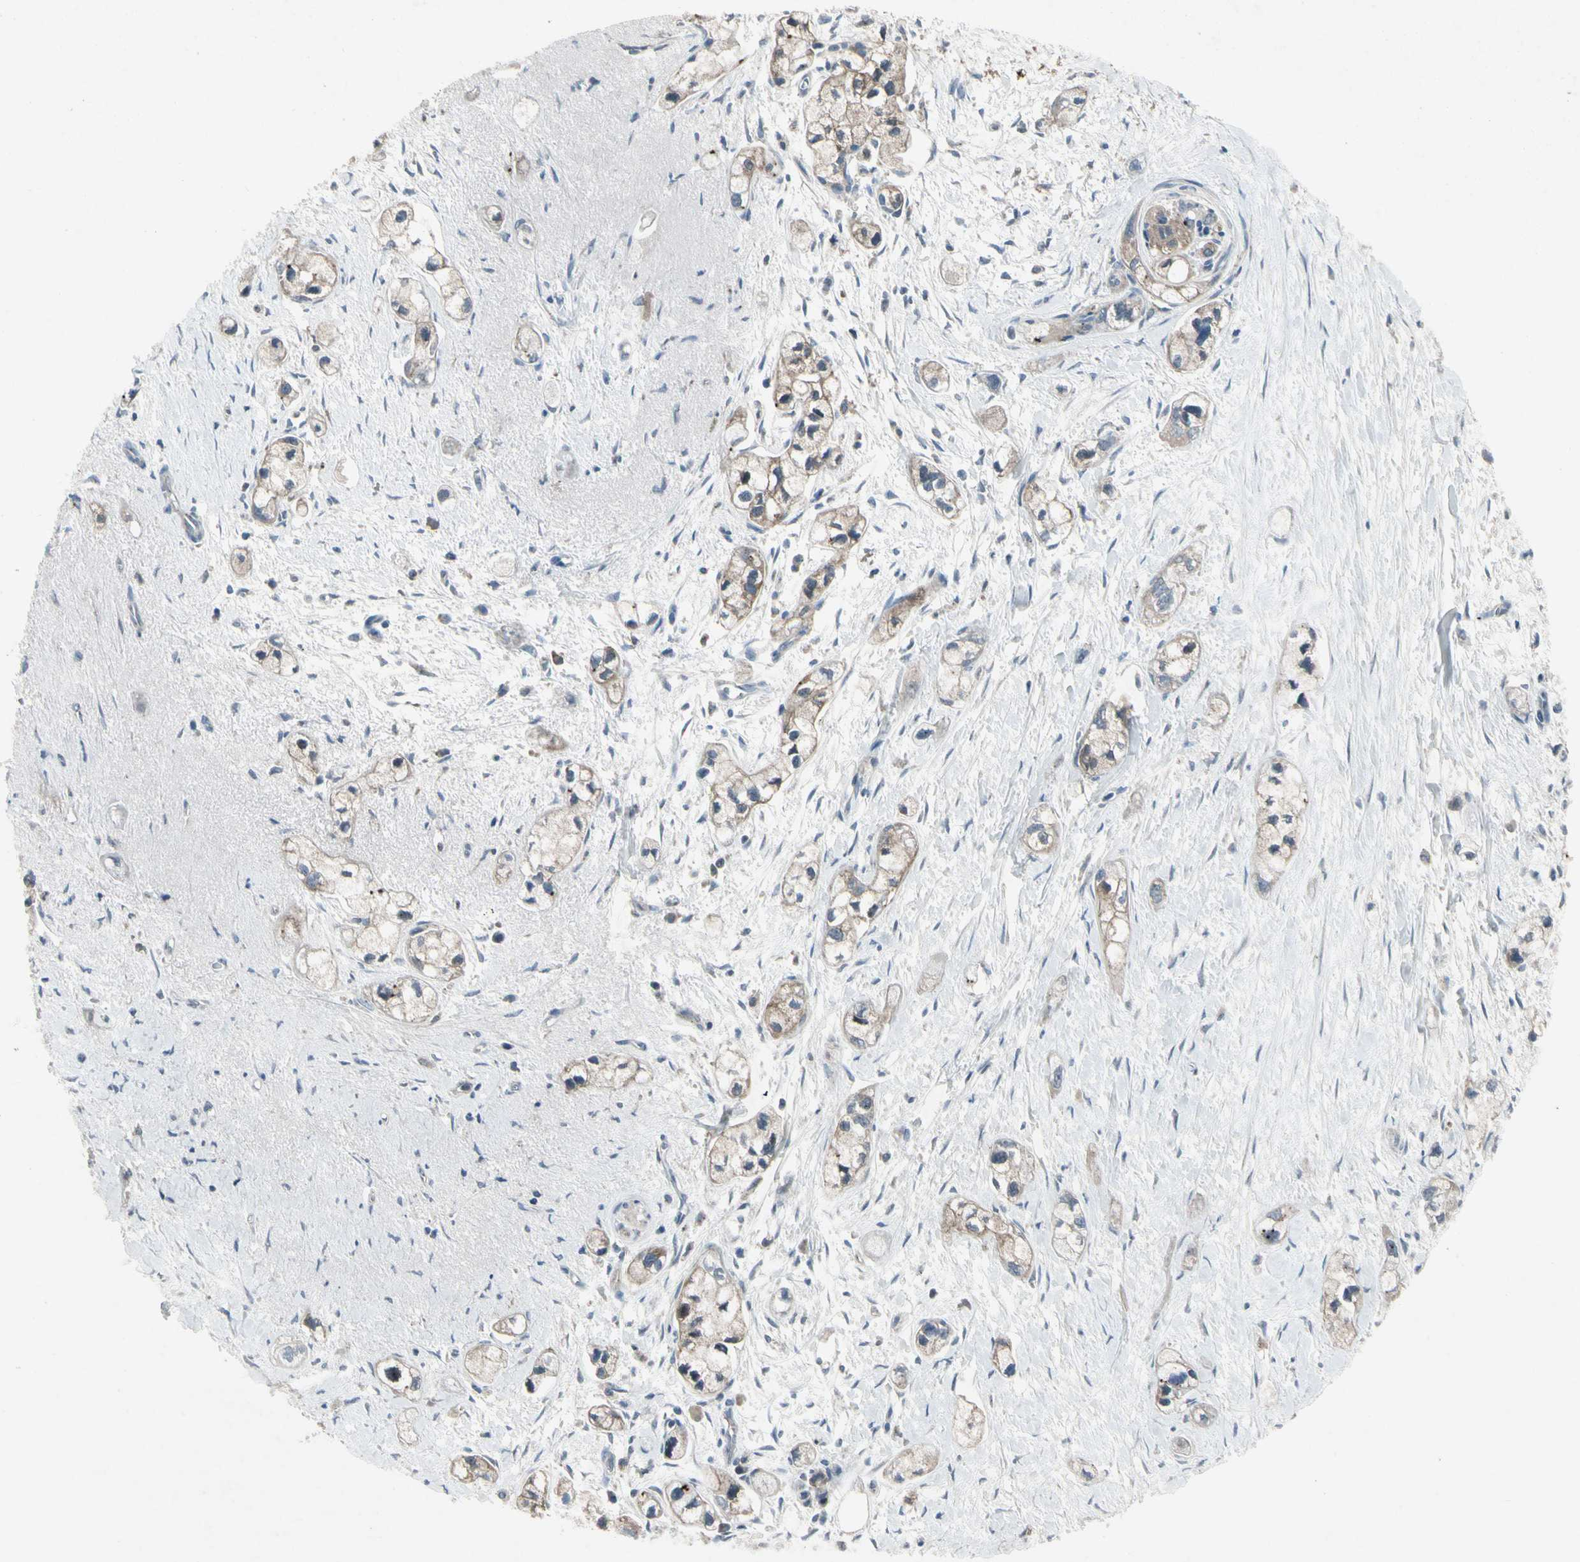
{"staining": {"intensity": "weak", "quantity": "25%-75%", "location": "cytoplasmic/membranous"}, "tissue": "pancreatic cancer", "cell_type": "Tumor cells", "image_type": "cancer", "snomed": [{"axis": "morphology", "description": "Adenocarcinoma, NOS"}, {"axis": "topography", "description": "Pancreas"}], "caption": "Protein staining of pancreatic cancer (adenocarcinoma) tissue shows weak cytoplasmic/membranous positivity in approximately 25%-75% of tumor cells.", "gene": "NMI", "patient": {"sex": "male", "age": 74}}